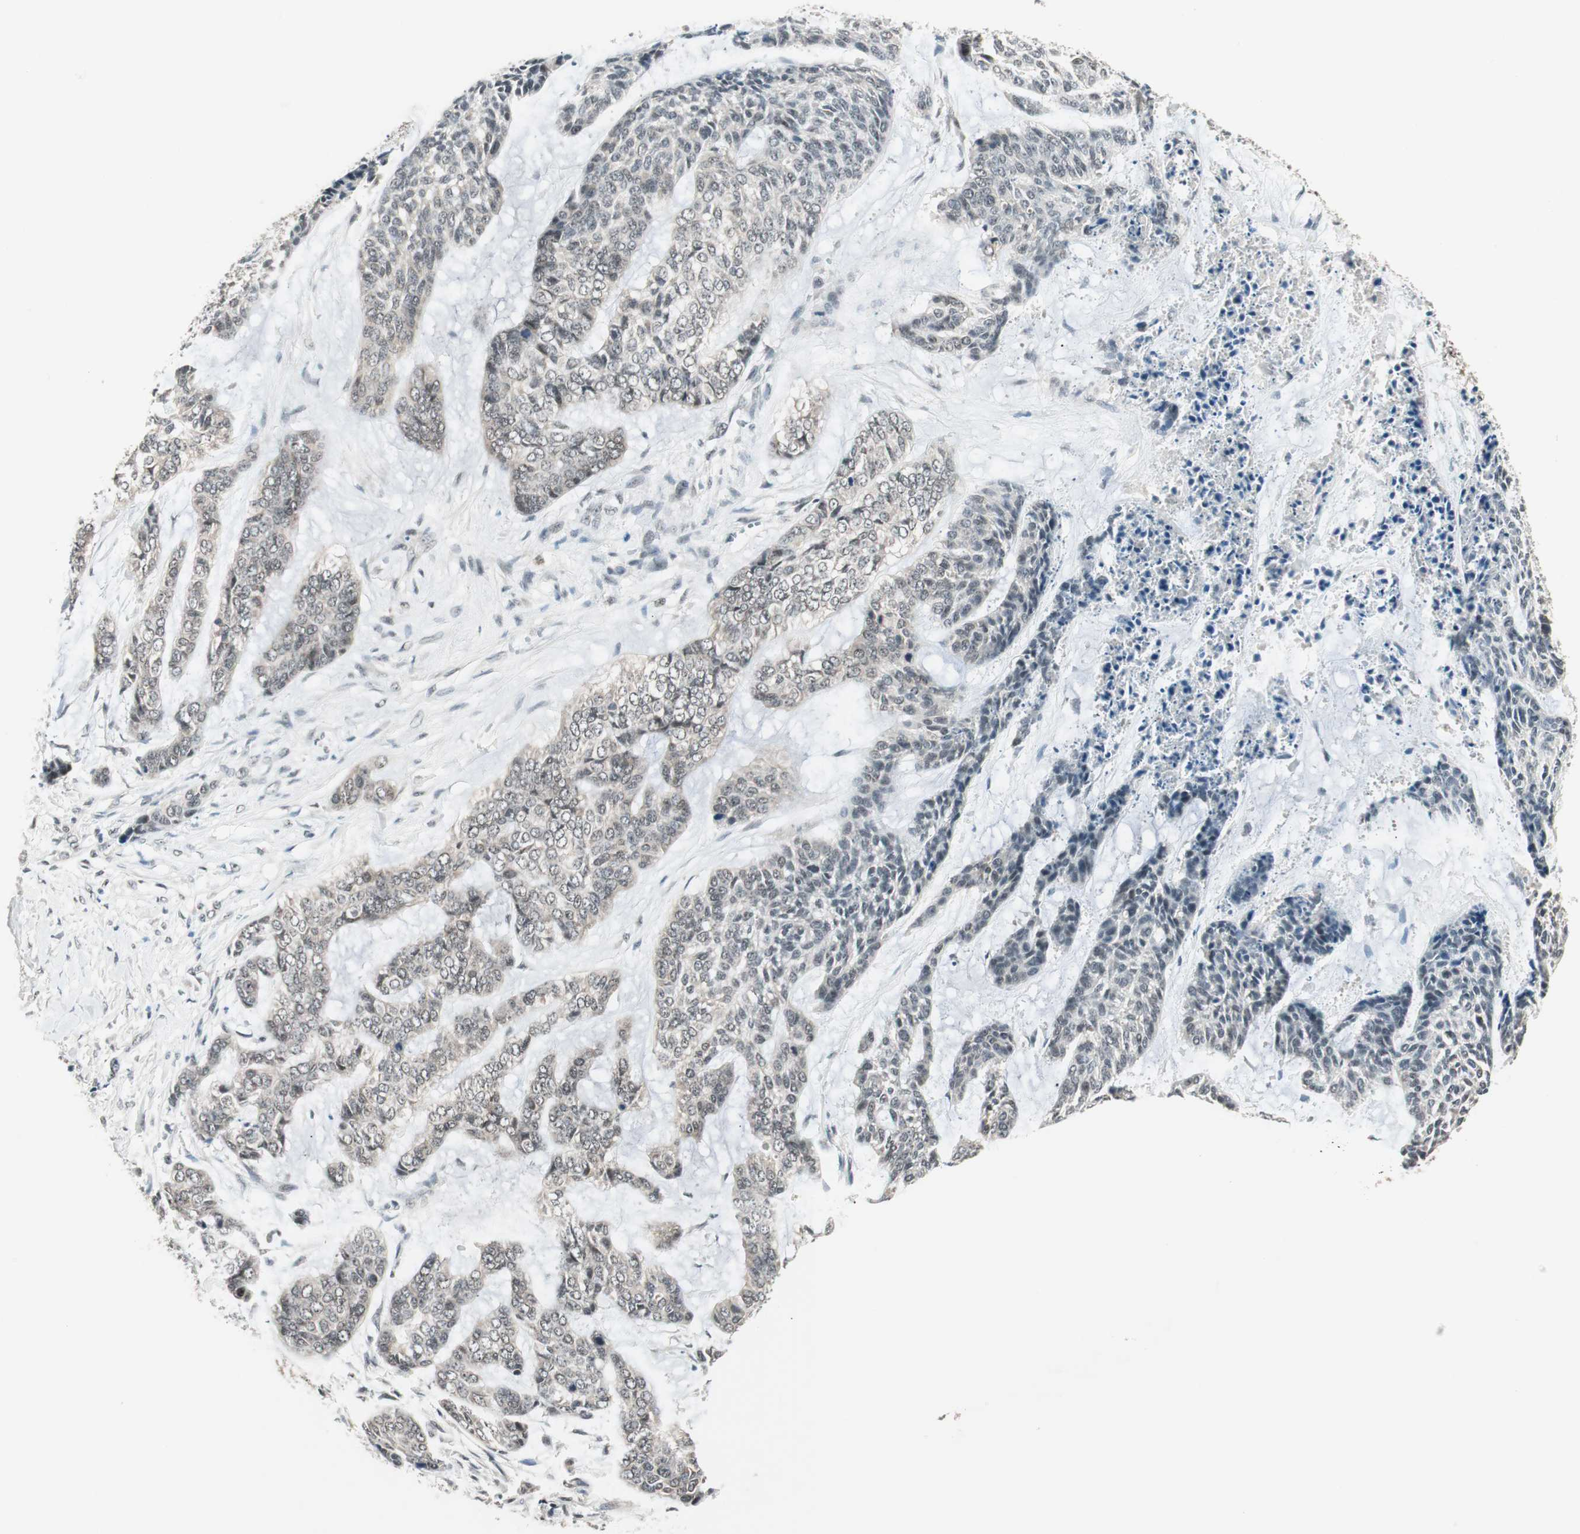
{"staining": {"intensity": "weak", "quantity": "<25%", "location": "nuclear"}, "tissue": "skin cancer", "cell_type": "Tumor cells", "image_type": "cancer", "snomed": [{"axis": "morphology", "description": "Basal cell carcinoma"}, {"axis": "topography", "description": "Skin"}], "caption": "The IHC histopathology image has no significant staining in tumor cells of basal cell carcinoma (skin) tissue. (DAB immunohistochemistry with hematoxylin counter stain).", "gene": "NFRKB", "patient": {"sex": "female", "age": 64}}